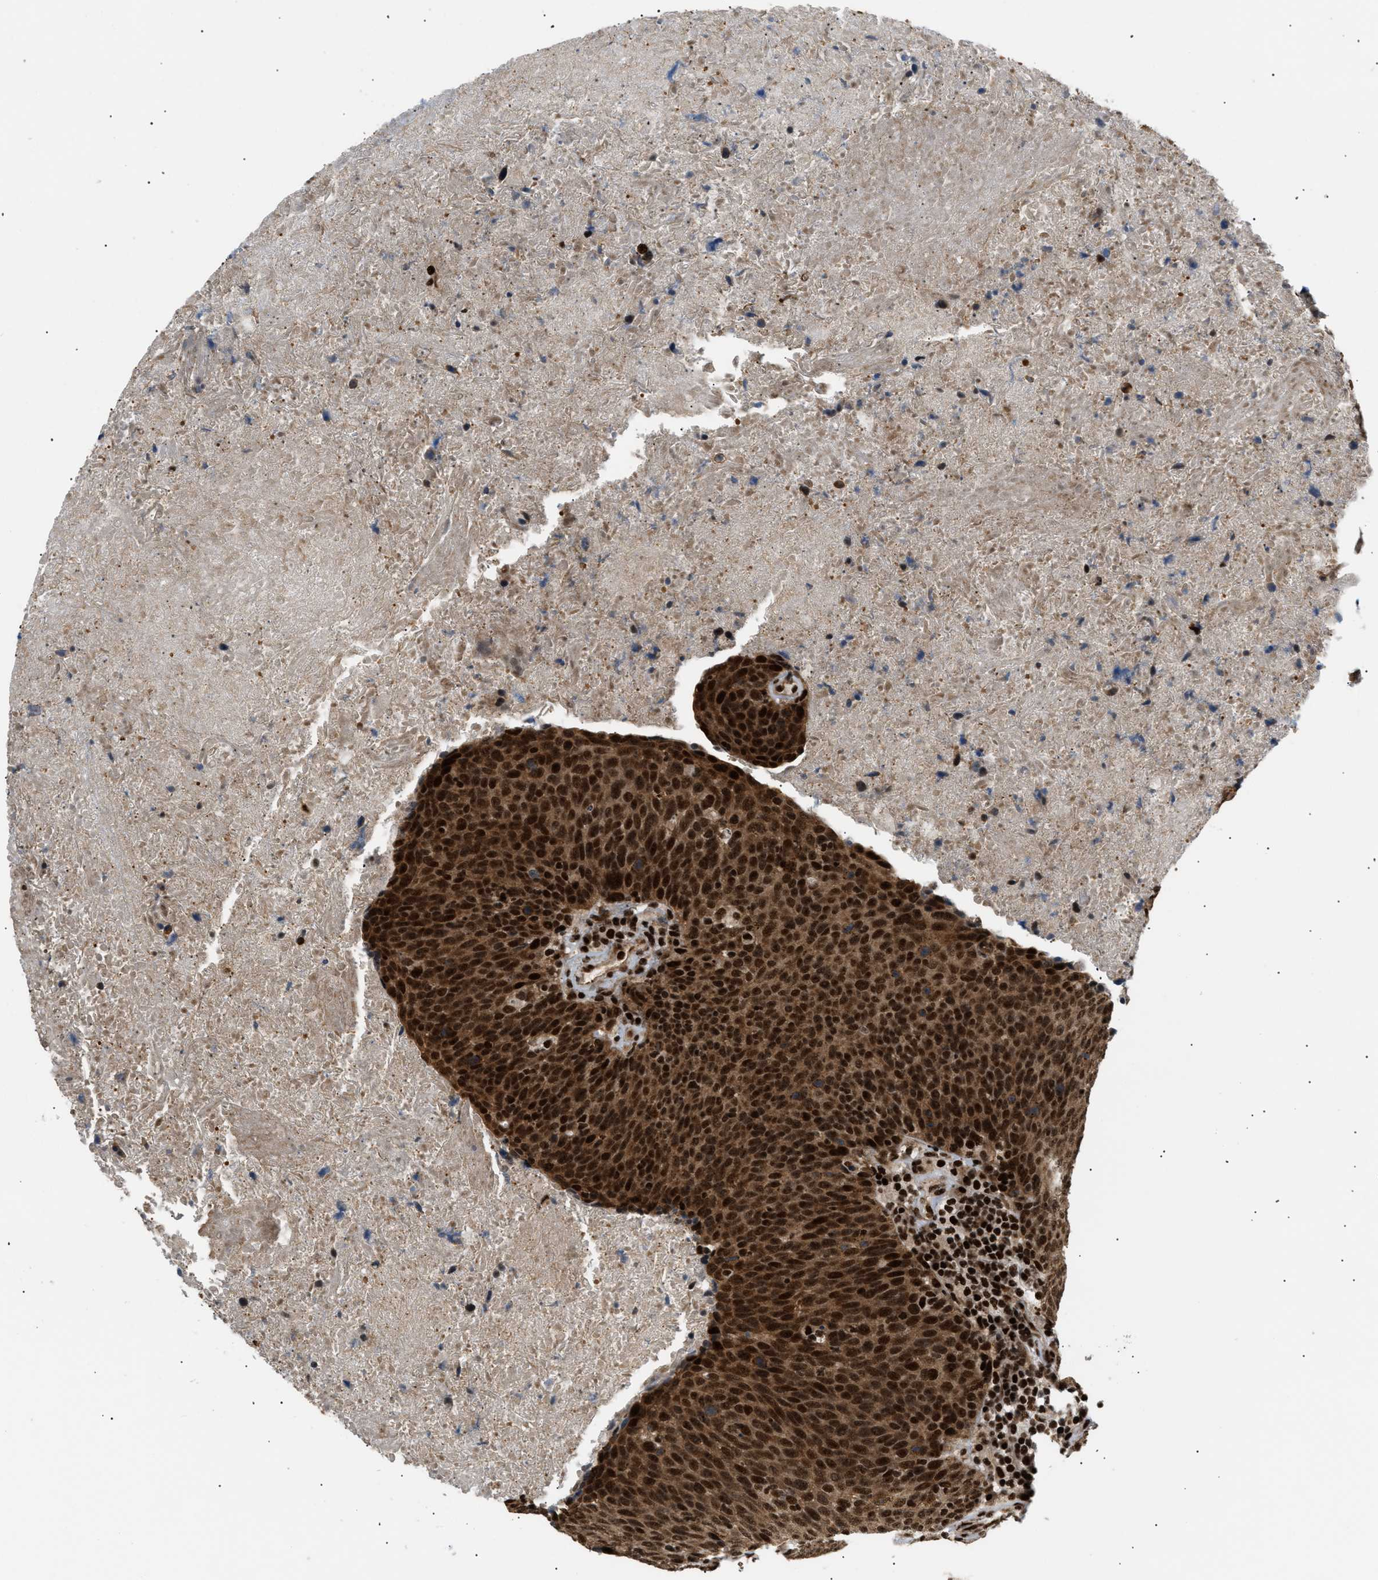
{"staining": {"intensity": "strong", "quantity": ">75%", "location": "cytoplasmic/membranous,nuclear"}, "tissue": "head and neck cancer", "cell_type": "Tumor cells", "image_type": "cancer", "snomed": [{"axis": "morphology", "description": "Squamous cell carcinoma, NOS"}, {"axis": "morphology", "description": "Squamous cell carcinoma, metastatic, NOS"}, {"axis": "topography", "description": "Lymph node"}, {"axis": "topography", "description": "Head-Neck"}], "caption": "A brown stain labels strong cytoplasmic/membranous and nuclear expression of a protein in squamous cell carcinoma (head and neck) tumor cells.", "gene": "RBM5", "patient": {"sex": "male", "age": 62}}